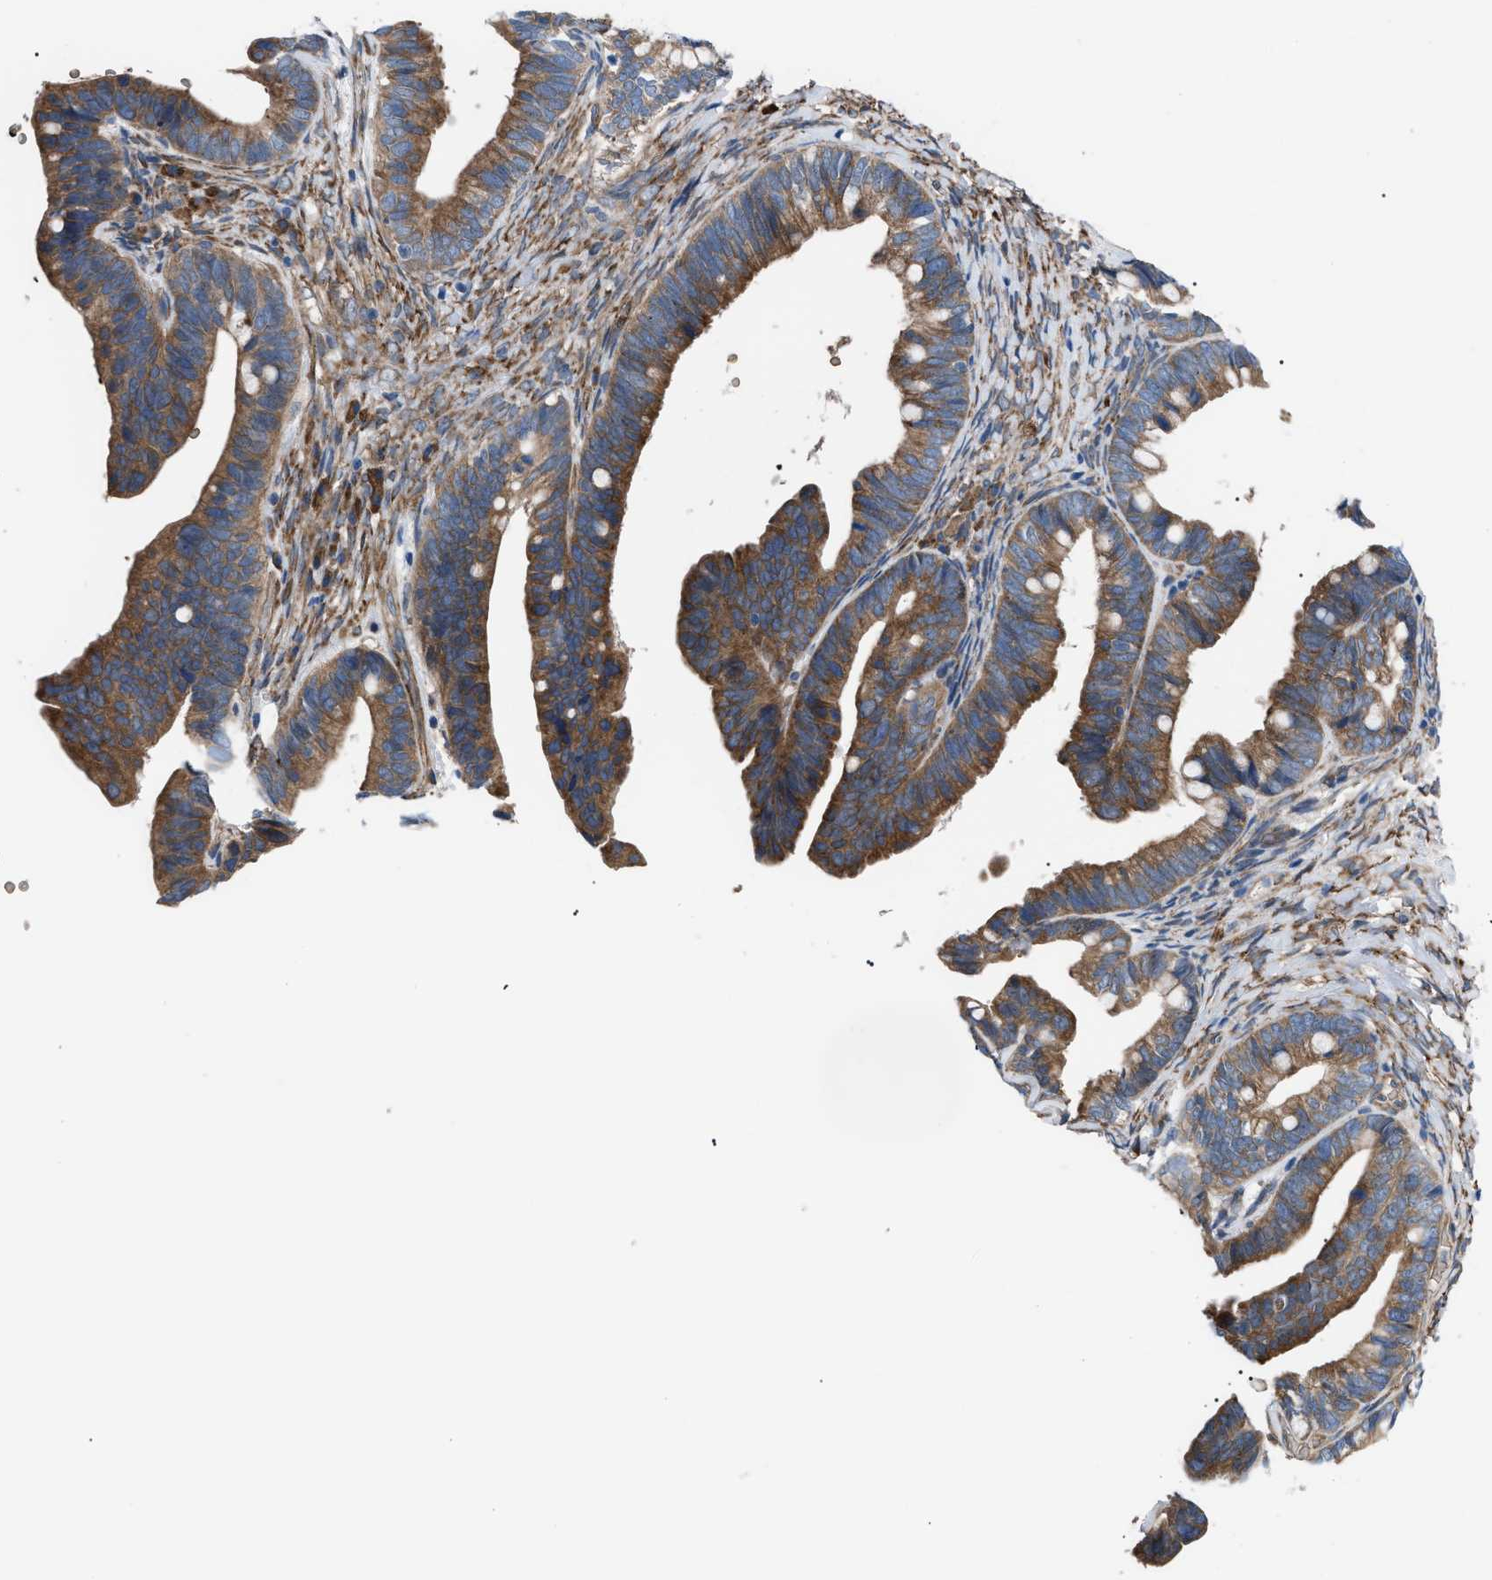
{"staining": {"intensity": "moderate", "quantity": ">75%", "location": "cytoplasmic/membranous"}, "tissue": "ovarian cancer", "cell_type": "Tumor cells", "image_type": "cancer", "snomed": [{"axis": "morphology", "description": "Cystadenocarcinoma, serous, NOS"}, {"axis": "topography", "description": "Ovary"}], "caption": "The immunohistochemical stain highlights moderate cytoplasmic/membranous expression in tumor cells of ovarian cancer (serous cystadenocarcinoma) tissue.", "gene": "MYO10", "patient": {"sex": "female", "age": 56}}